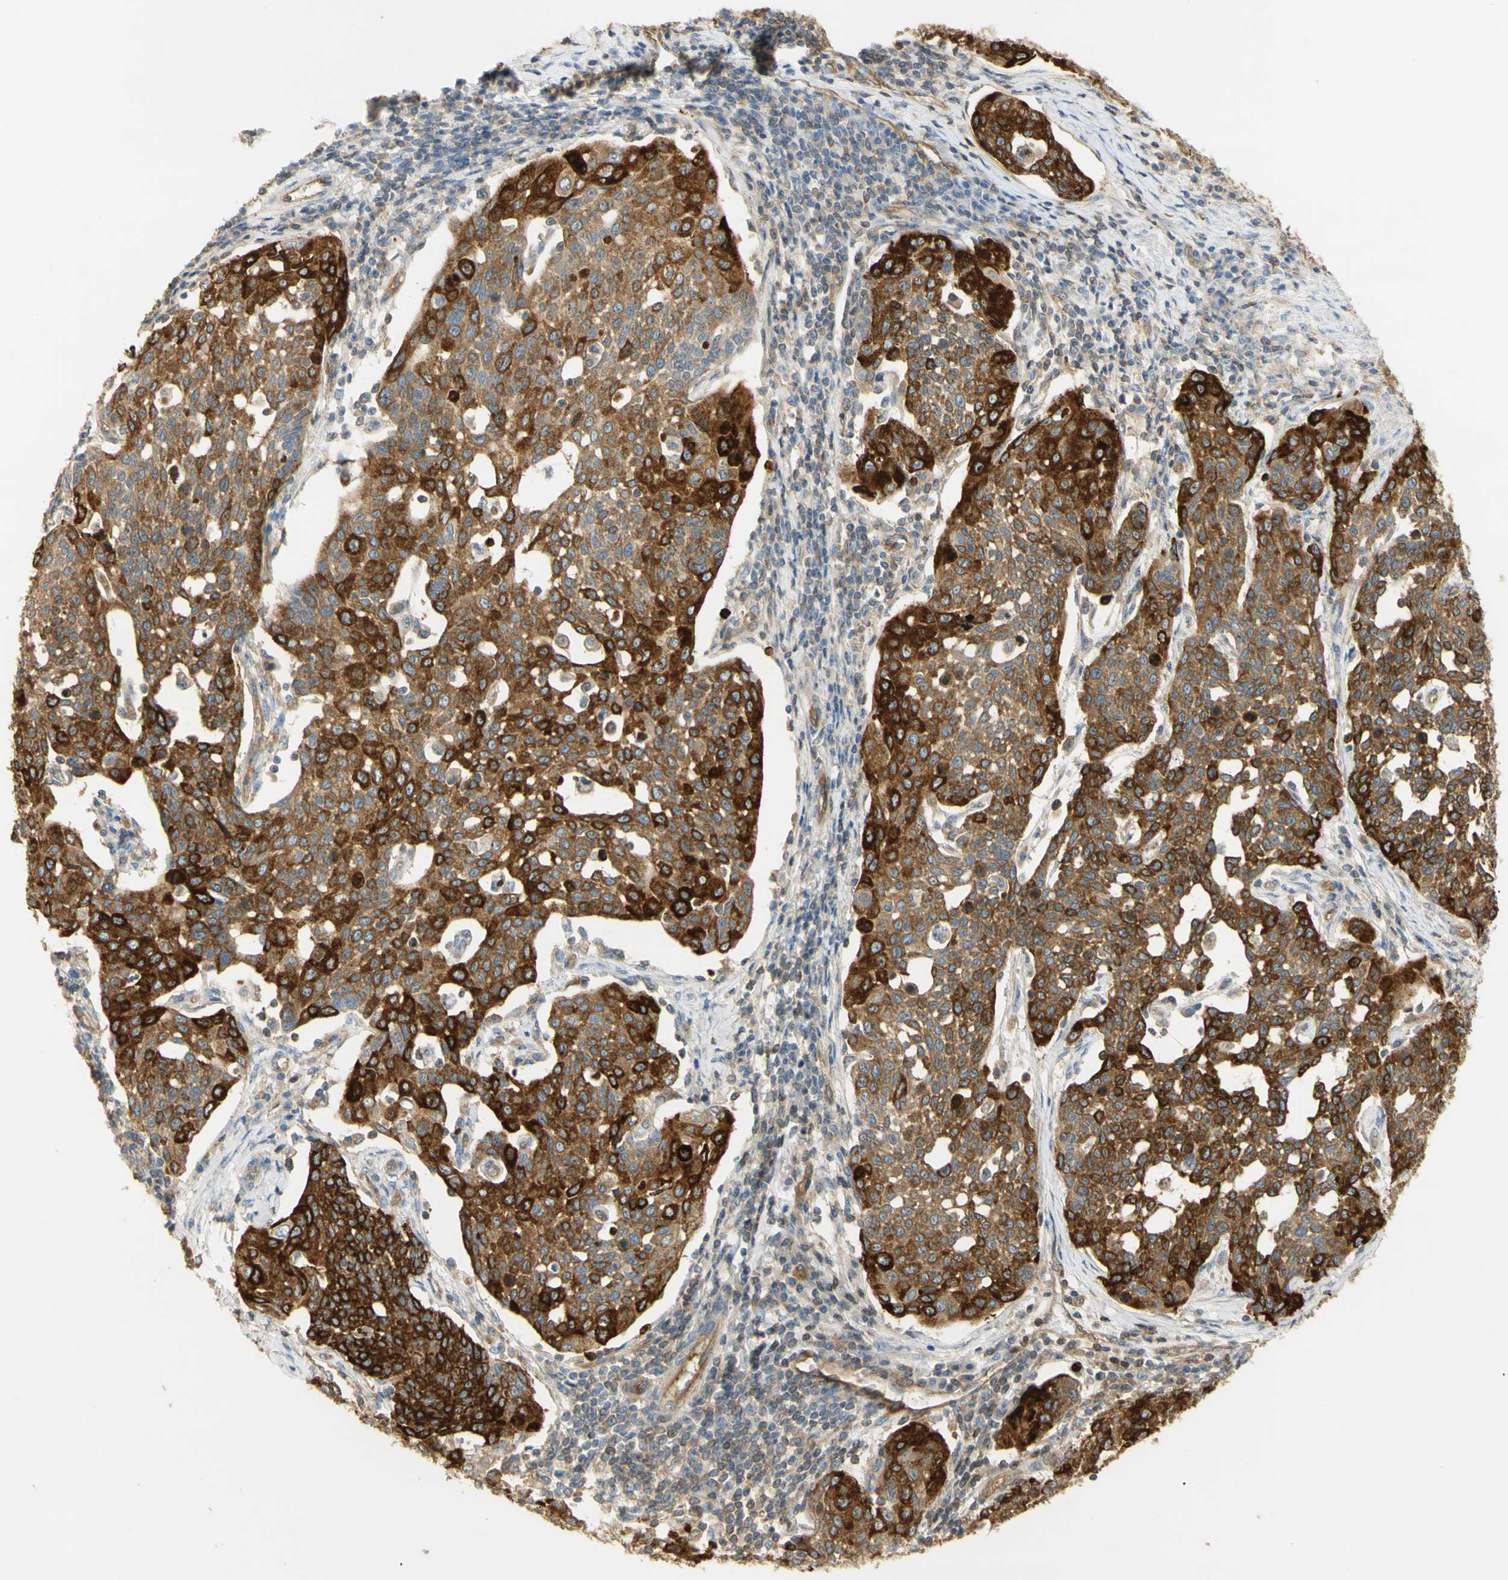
{"staining": {"intensity": "strong", "quantity": ">75%", "location": "cytoplasmic/membranous"}, "tissue": "cervical cancer", "cell_type": "Tumor cells", "image_type": "cancer", "snomed": [{"axis": "morphology", "description": "Squamous cell carcinoma, NOS"}, {"axis": "topography", "description": "Cervix"}], "caption": "Human cervical squamous cell carcinoma stained with a brown dye displays strong cytoplasmic/membranous positive positivity in about >75% of tumor cells.", "gene": "KCNE4", "patient": {"sex": "female", "age": 34}}